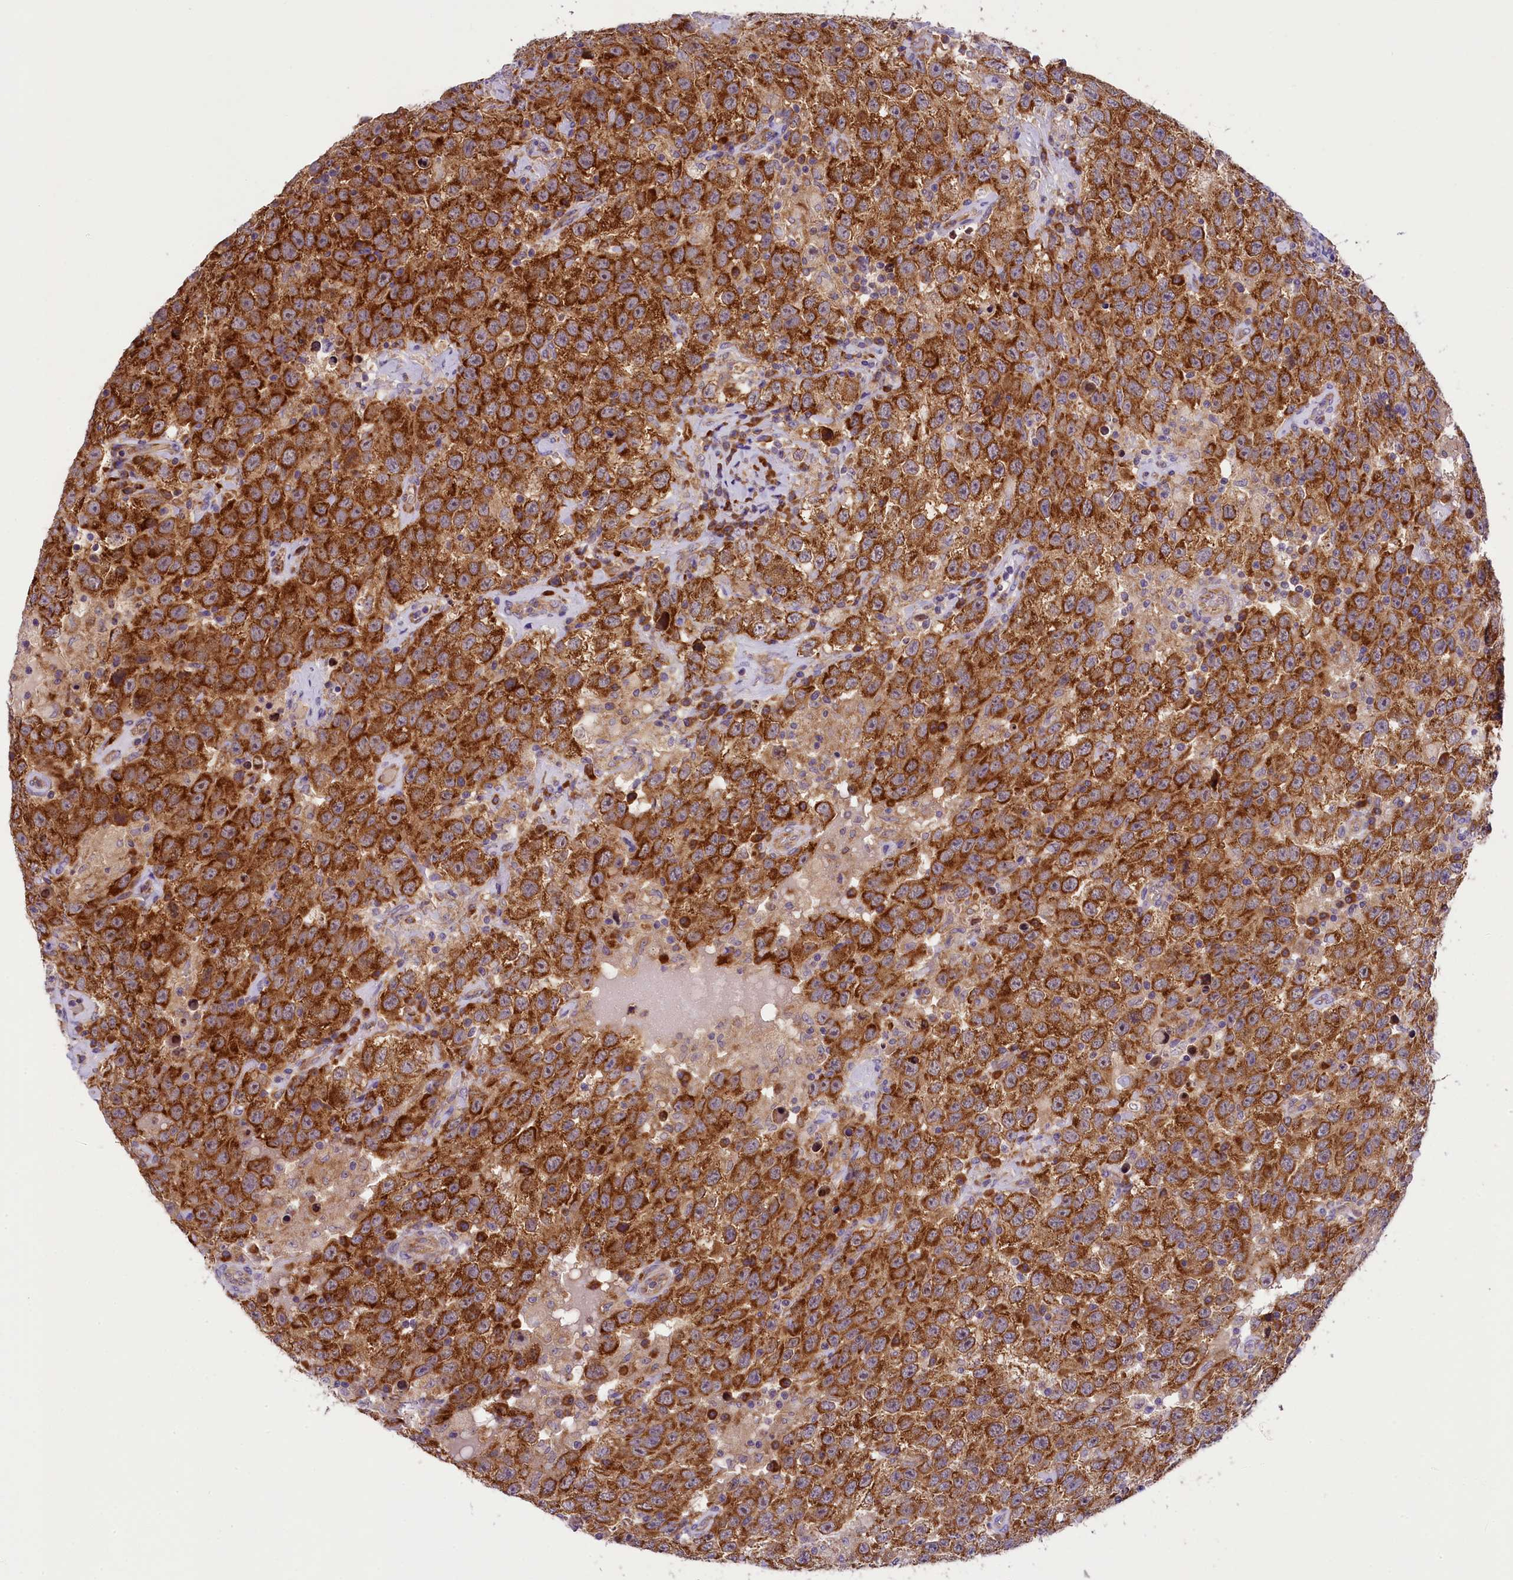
{"staining": {"intensity": "strong", "quantity": ">75%", "location": "cytoplasmic/membranous"}, "tissue": "testis cancer", "cell_type": "Tumor cells", "image_type": "cancer", "snomed": [{"axis": "morphology", "description": "Seminoma, NOS"}, {"axis": "topography", "description": "Testis"}], "caption": "Immunohistochemical staining of human seminoma (testis) shows high levels of strong cytoplasmic/membranous positivity in about >75% of tumor cells.", "gene": "LARP4", "patient": {"sex": "male", "age": 41}}